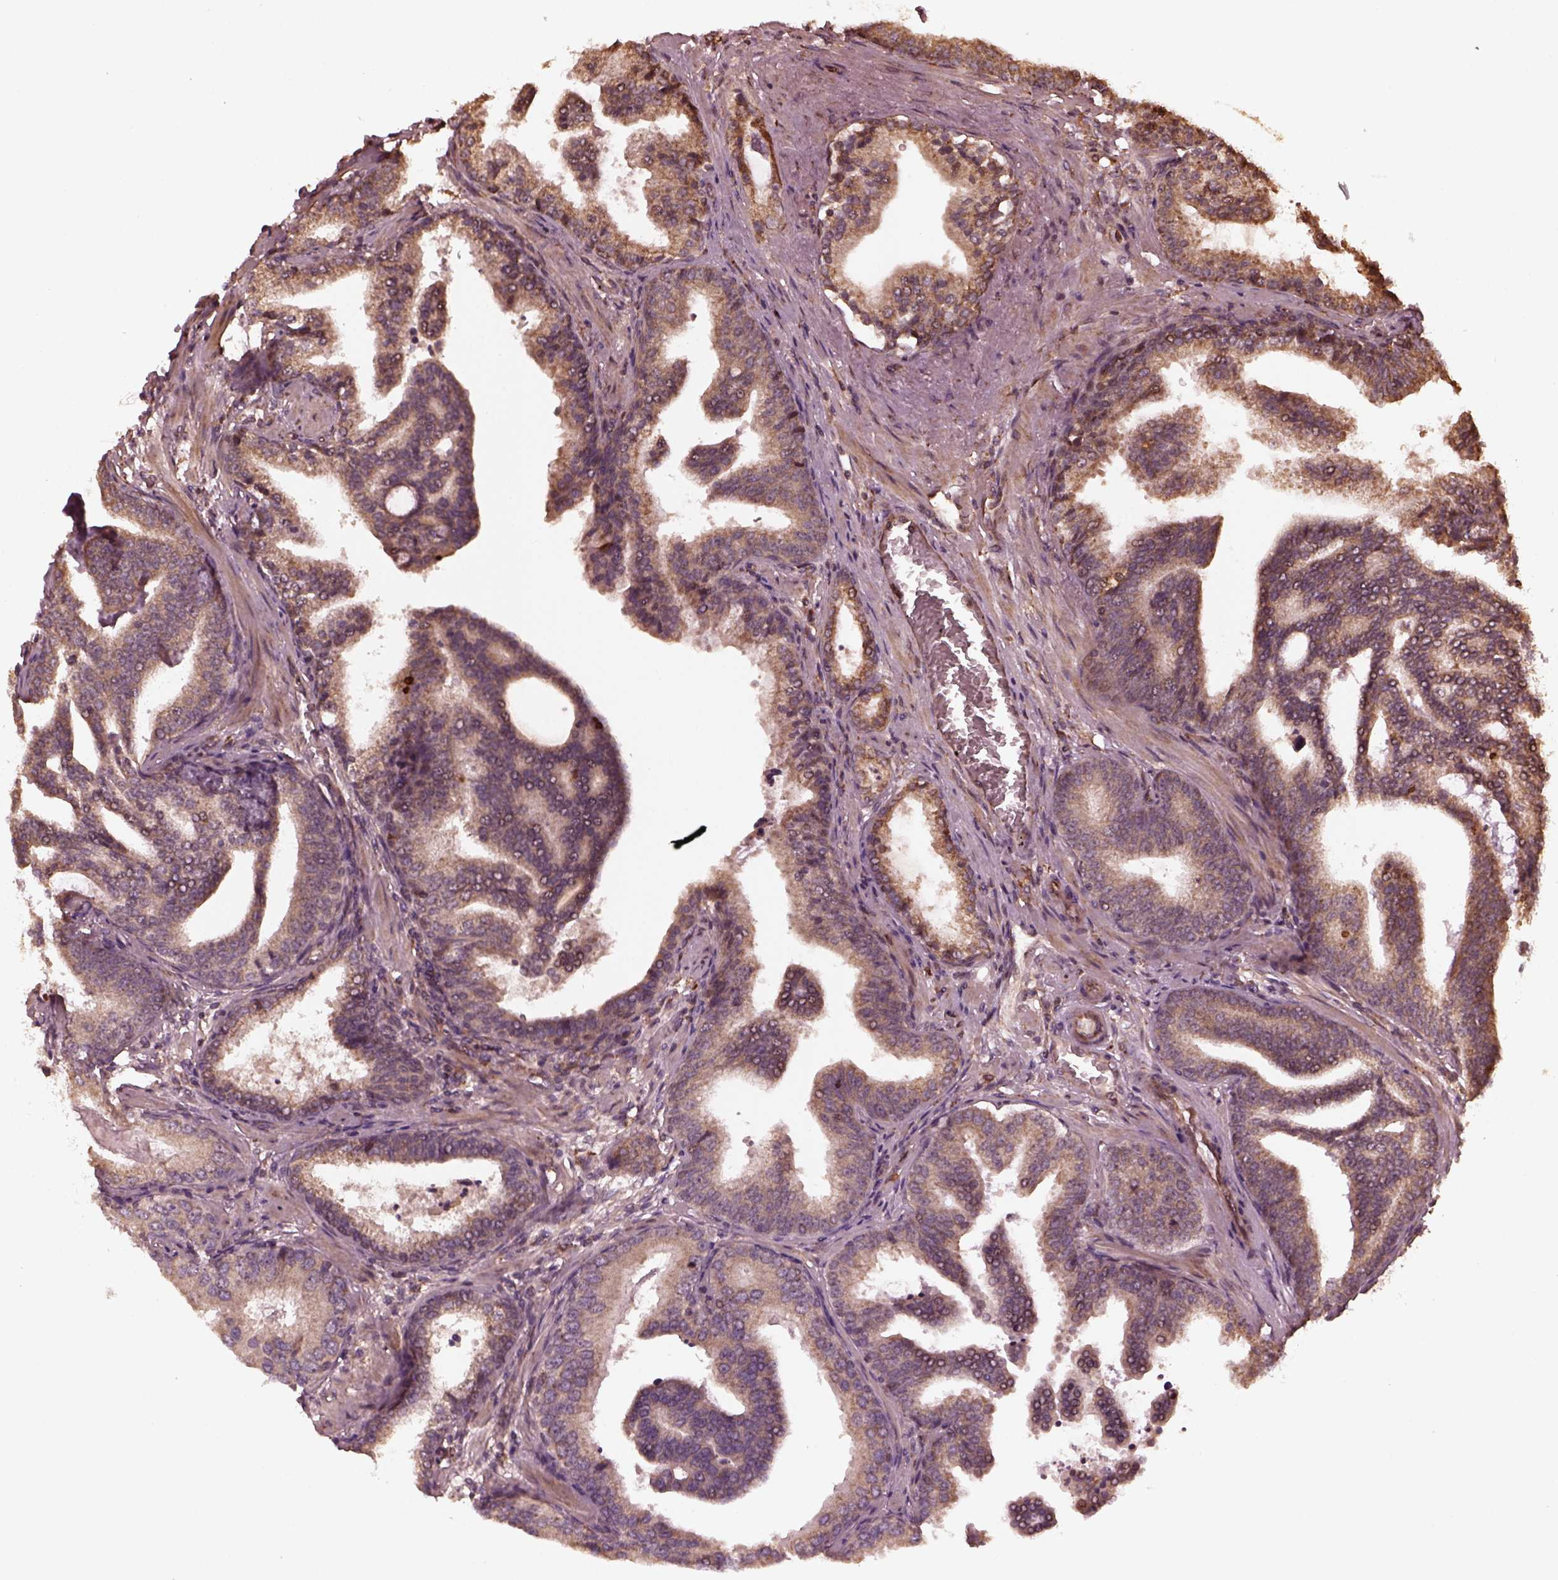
{"staining": {"intensity": "moderate", "quantity": ">75%", "location": "cytoplasmic/membranous"}, "tissue": "prostate cancer", "cell_type": "Tumor cells", "image_type": "cancer", "snomed": [{"axis": "morphology", "description": "Adenocarcinoma, NOS"}, {"axis": "topography", "description": "Prostate"}], "caption": "About >75% of tumor cells in human adenocarcinoma (prostate) reveal moderate cytoplasmic/membranous protein positivity as visualized by brown immunohistochemical staining.", "gene": "ZNF292", "patient": {"sex": "male", "age": 64}}